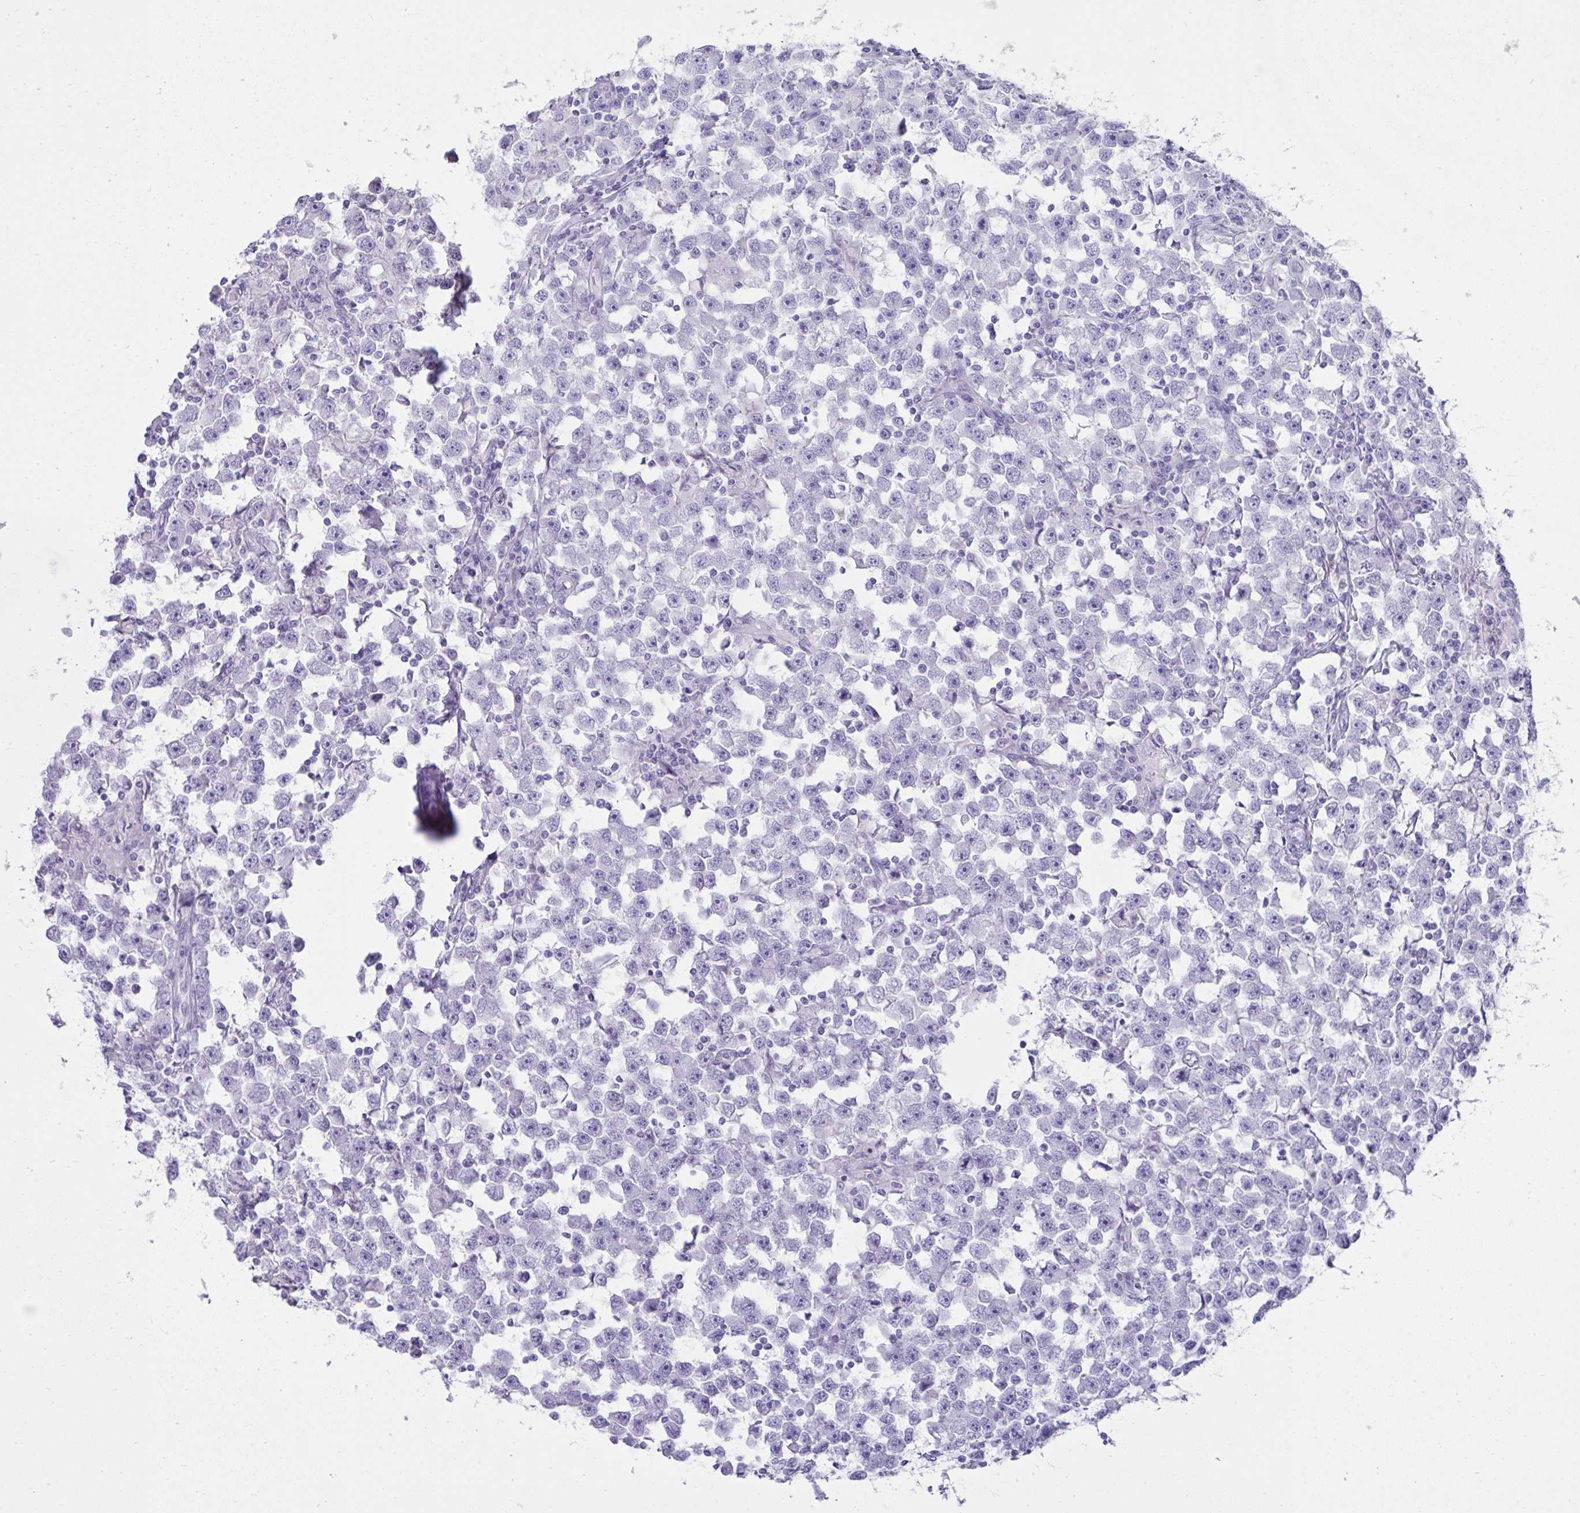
{"staining": {"intensity": "negative", "quantity": "none", "location": "none"}, "tissue": "testis cancer", "cell_type": "Tumor cells", "image_type": "cancer", "snomed": [{"axis": "morphology", "description": "Seminoma, NOS"}, {"axis": "topography", "description": "Testis"}], "caption": "The IHC image has no significant positivity in tumor cells of testis cancer (seminoma) tissue. (IHC, brightfield microscopy, high magnification).", "gene": "PSCA", "patient": {"sex": "male", "age": 33}}